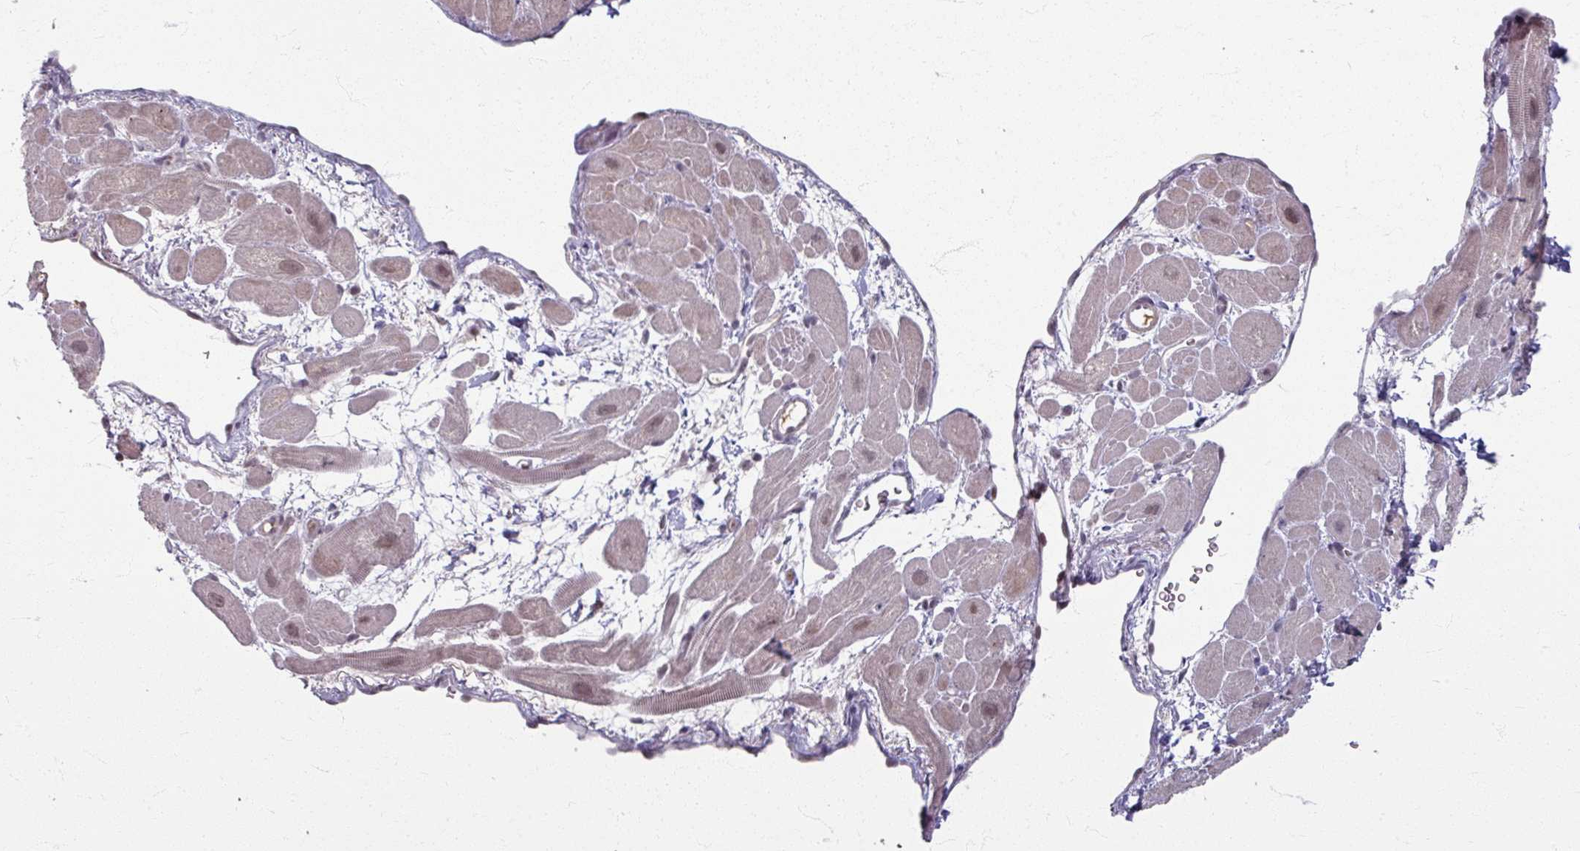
{"staining": {"intensity": "moderate", "quantity": "<25%", "location": "nuclear"}, "tissue": "heart muscle", "cell_type": "Cardiomyocytes", "image_type": "normal", "snomed": [{"axis": "morphology", "description": "Normal tissue, NOS"}, {"axis": "topography", "description": "Heart"}], "caption": "A histopathology image showing moderate nuclear expression in about <25% of cardiomyocytes in normal heart muscle, as visualized by brown immunohistochemical staining.", "gene": "KLC3", "patient": {"sex": "male", "age": 49}}